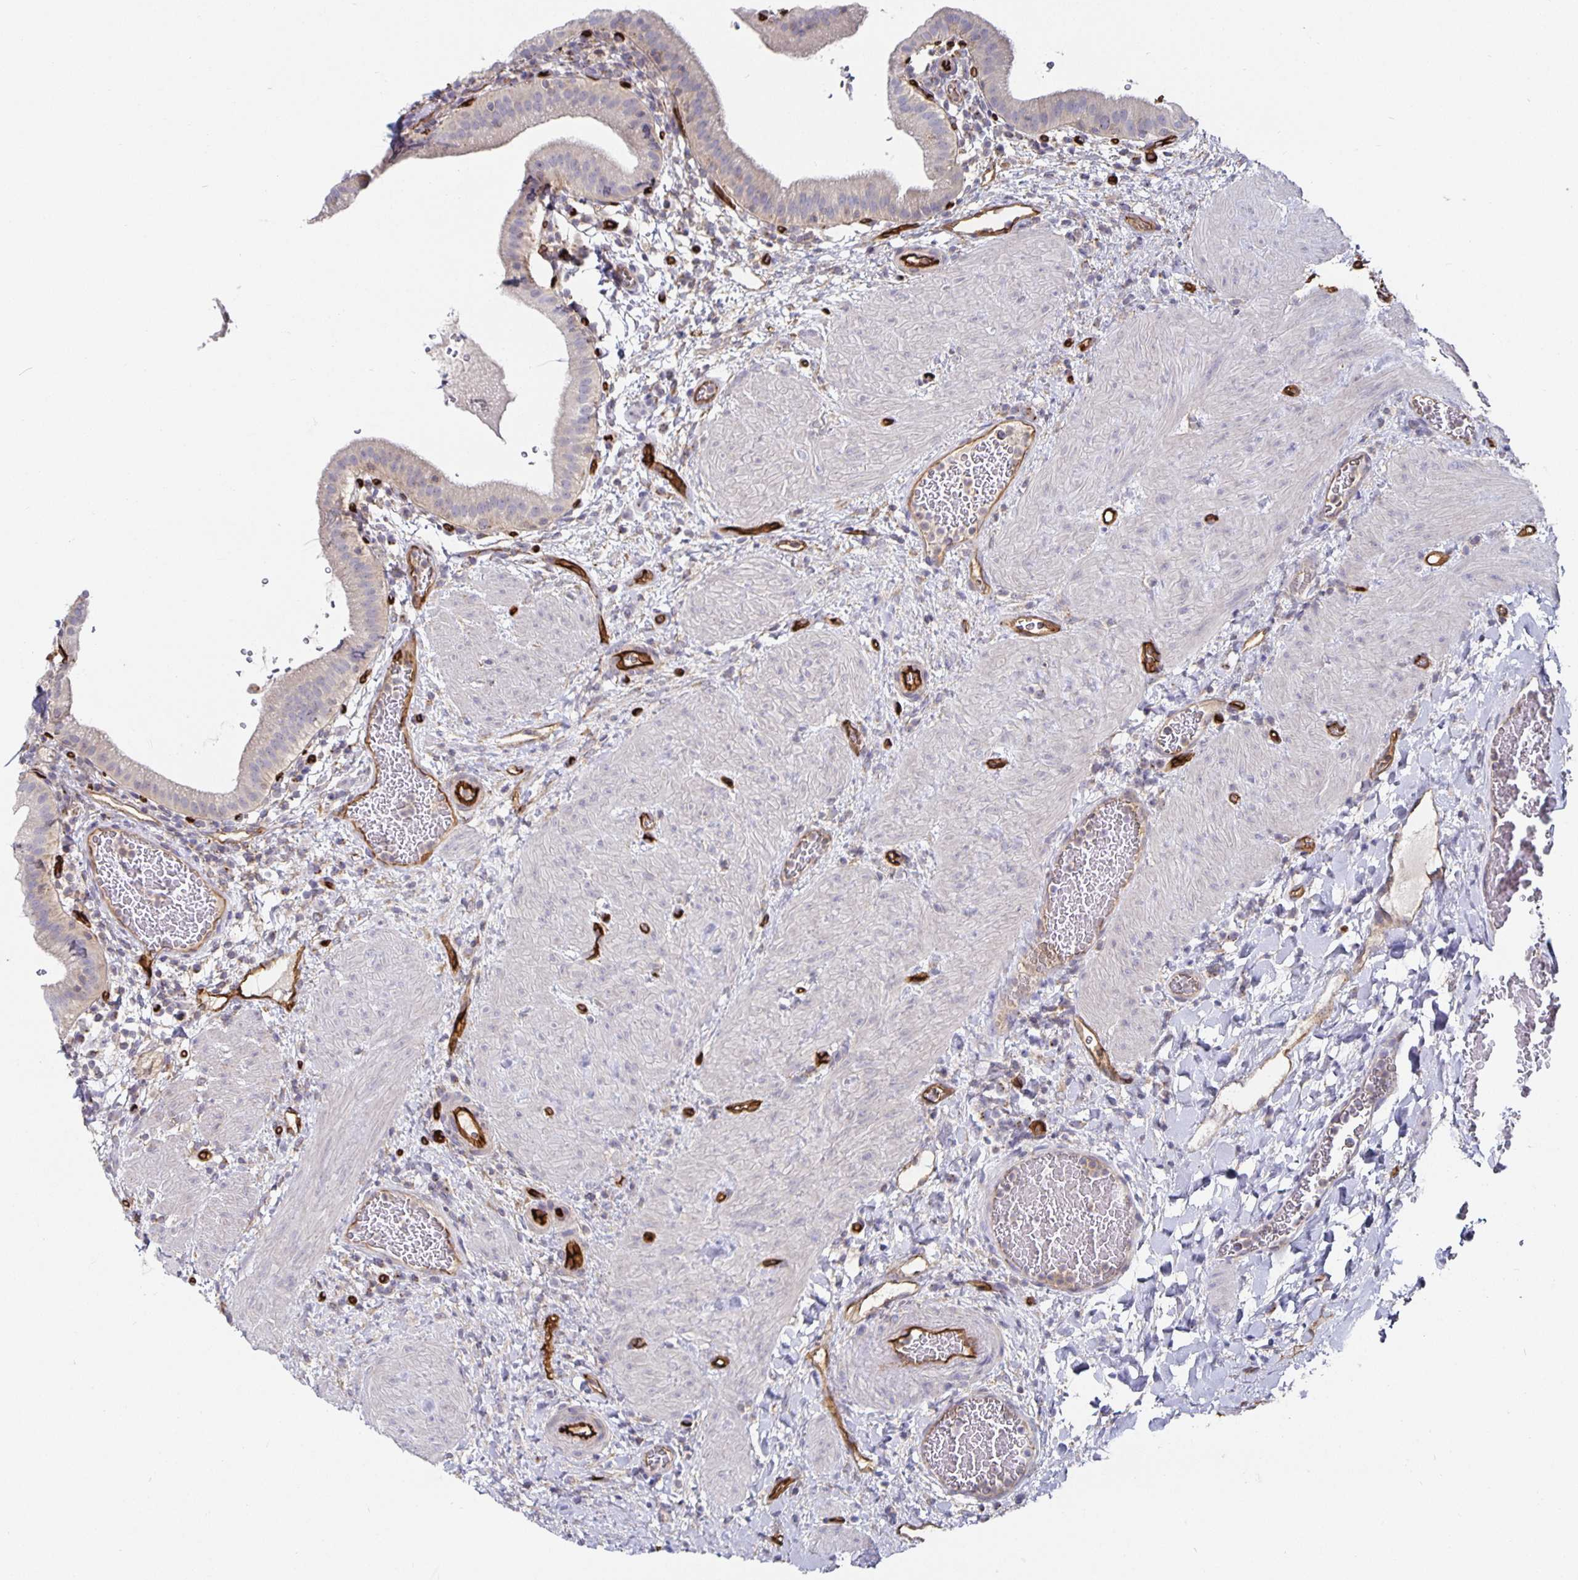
{"staining": {"intensity": "negative", "quantity": "none", "location": "none"}, "tissue": "gallbladder", "cell_type": "Glandular cells", "image_type": "normal", "snomed": [{"axis": "morphology", "description": "Normal tissue, NOS"}, {"axis": "topography", "description": "Gallbladder"}], "caption": "Protein analysis of benign gallbladder demonstrates no significant positivity in glandular cells.", "gene": "PODXL", "patient": {"sex": "male", "age": 26}}